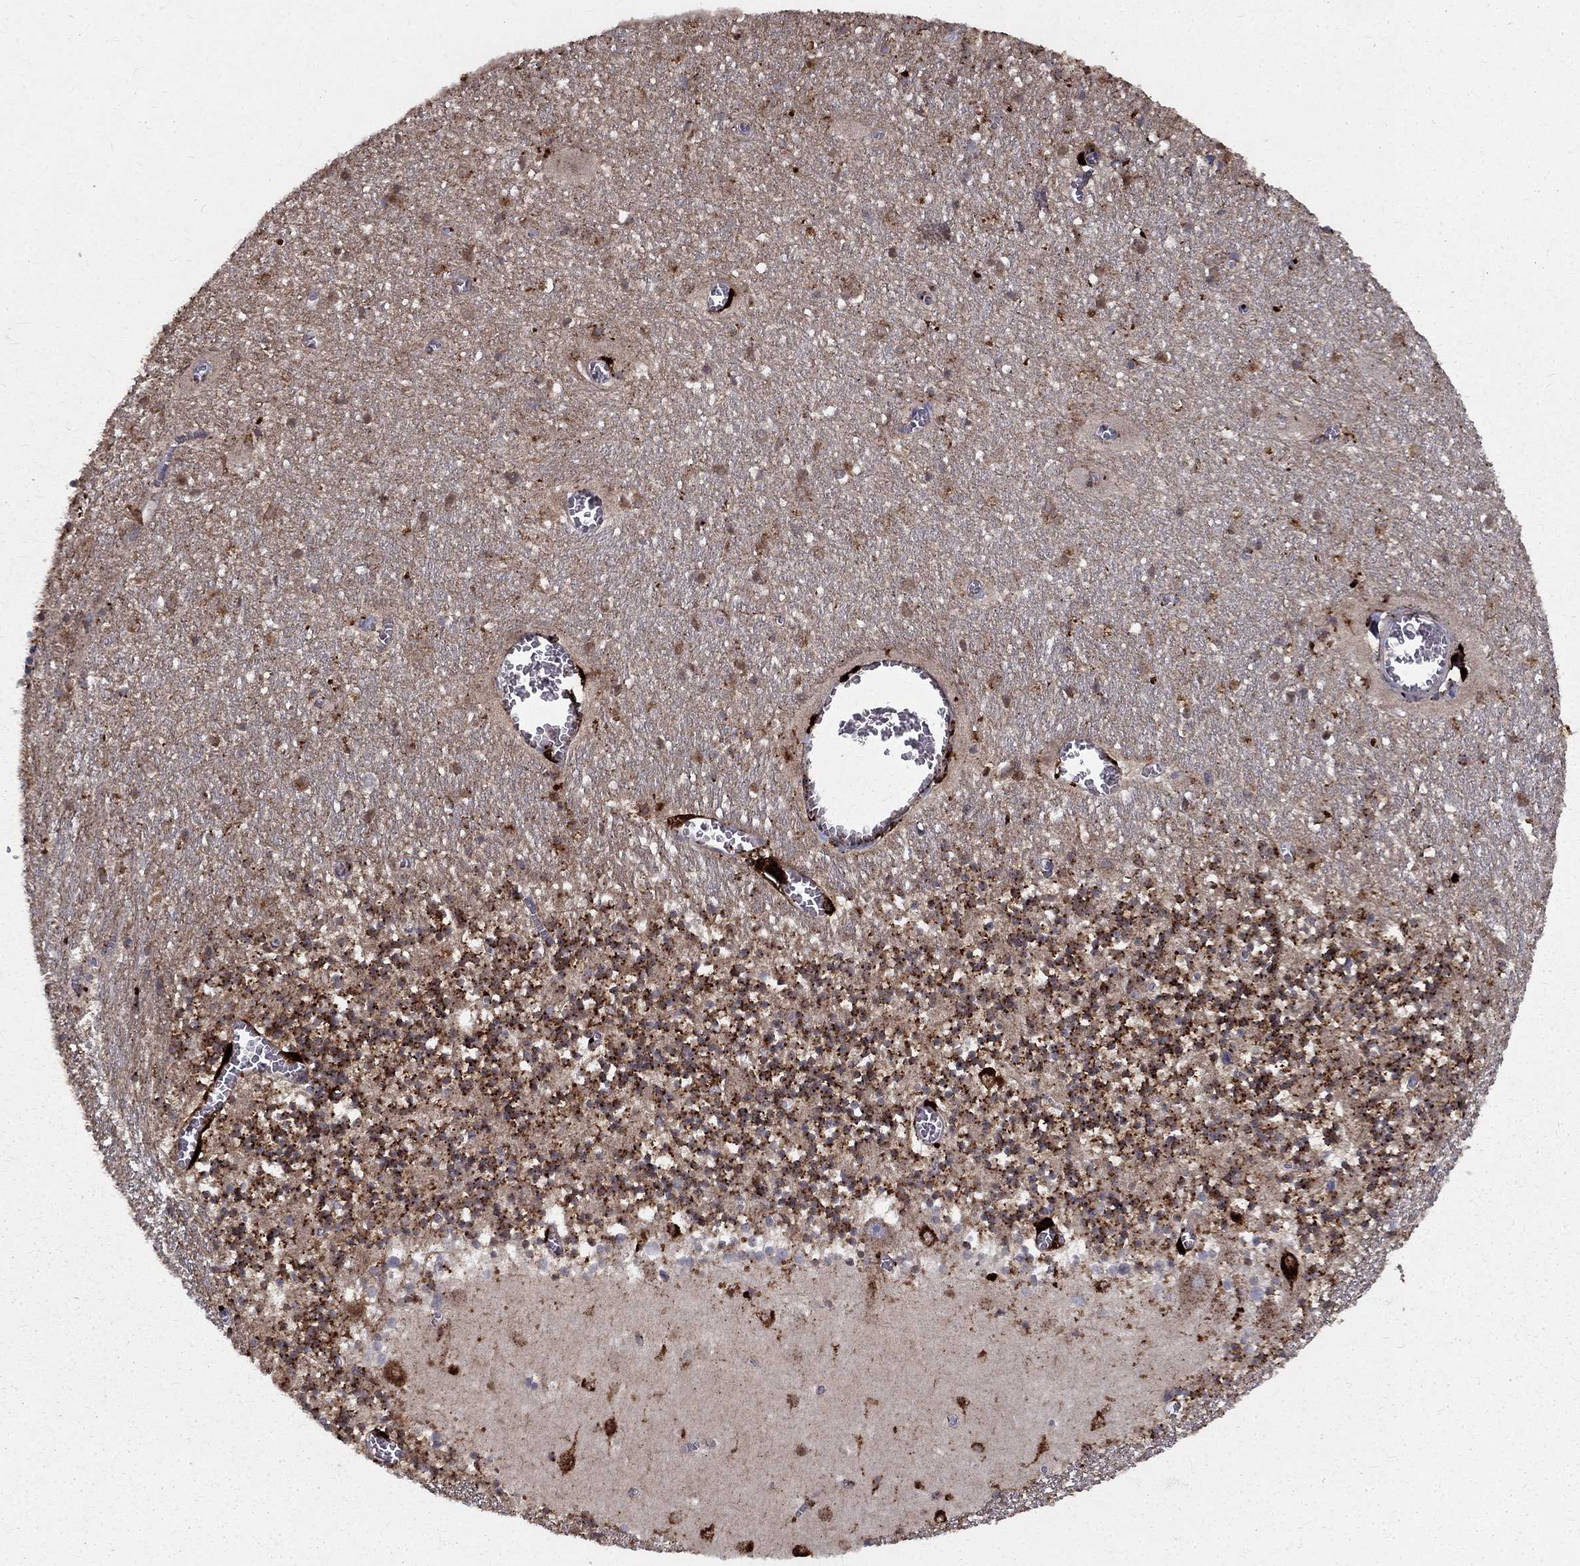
{"staining": {"intensity": "strong", "quantity": ">75%", "location": "cytoplasmic/membranous"}, "tissue": "cerebellum", "cell_type": "Cells in granular layer", "image_type": "normal", "snomed": [{"axis": "morphology", "description": "Normal tissue, NOS"}, {"axis": "topography", "description": "Cerebellum"}], "caption": "Brown immunohistochemical staining in unremarkable cerebellum reveals strong cytoplasmic/membranous positivity in about >75% of cells in granular layer. (DAB (3,3'-diaminobenzidine) IHC, brown staining for protein, blue staining for nuclei).", "gene": "EPDR1", "patient": {"sex": "female", "age": 64}}